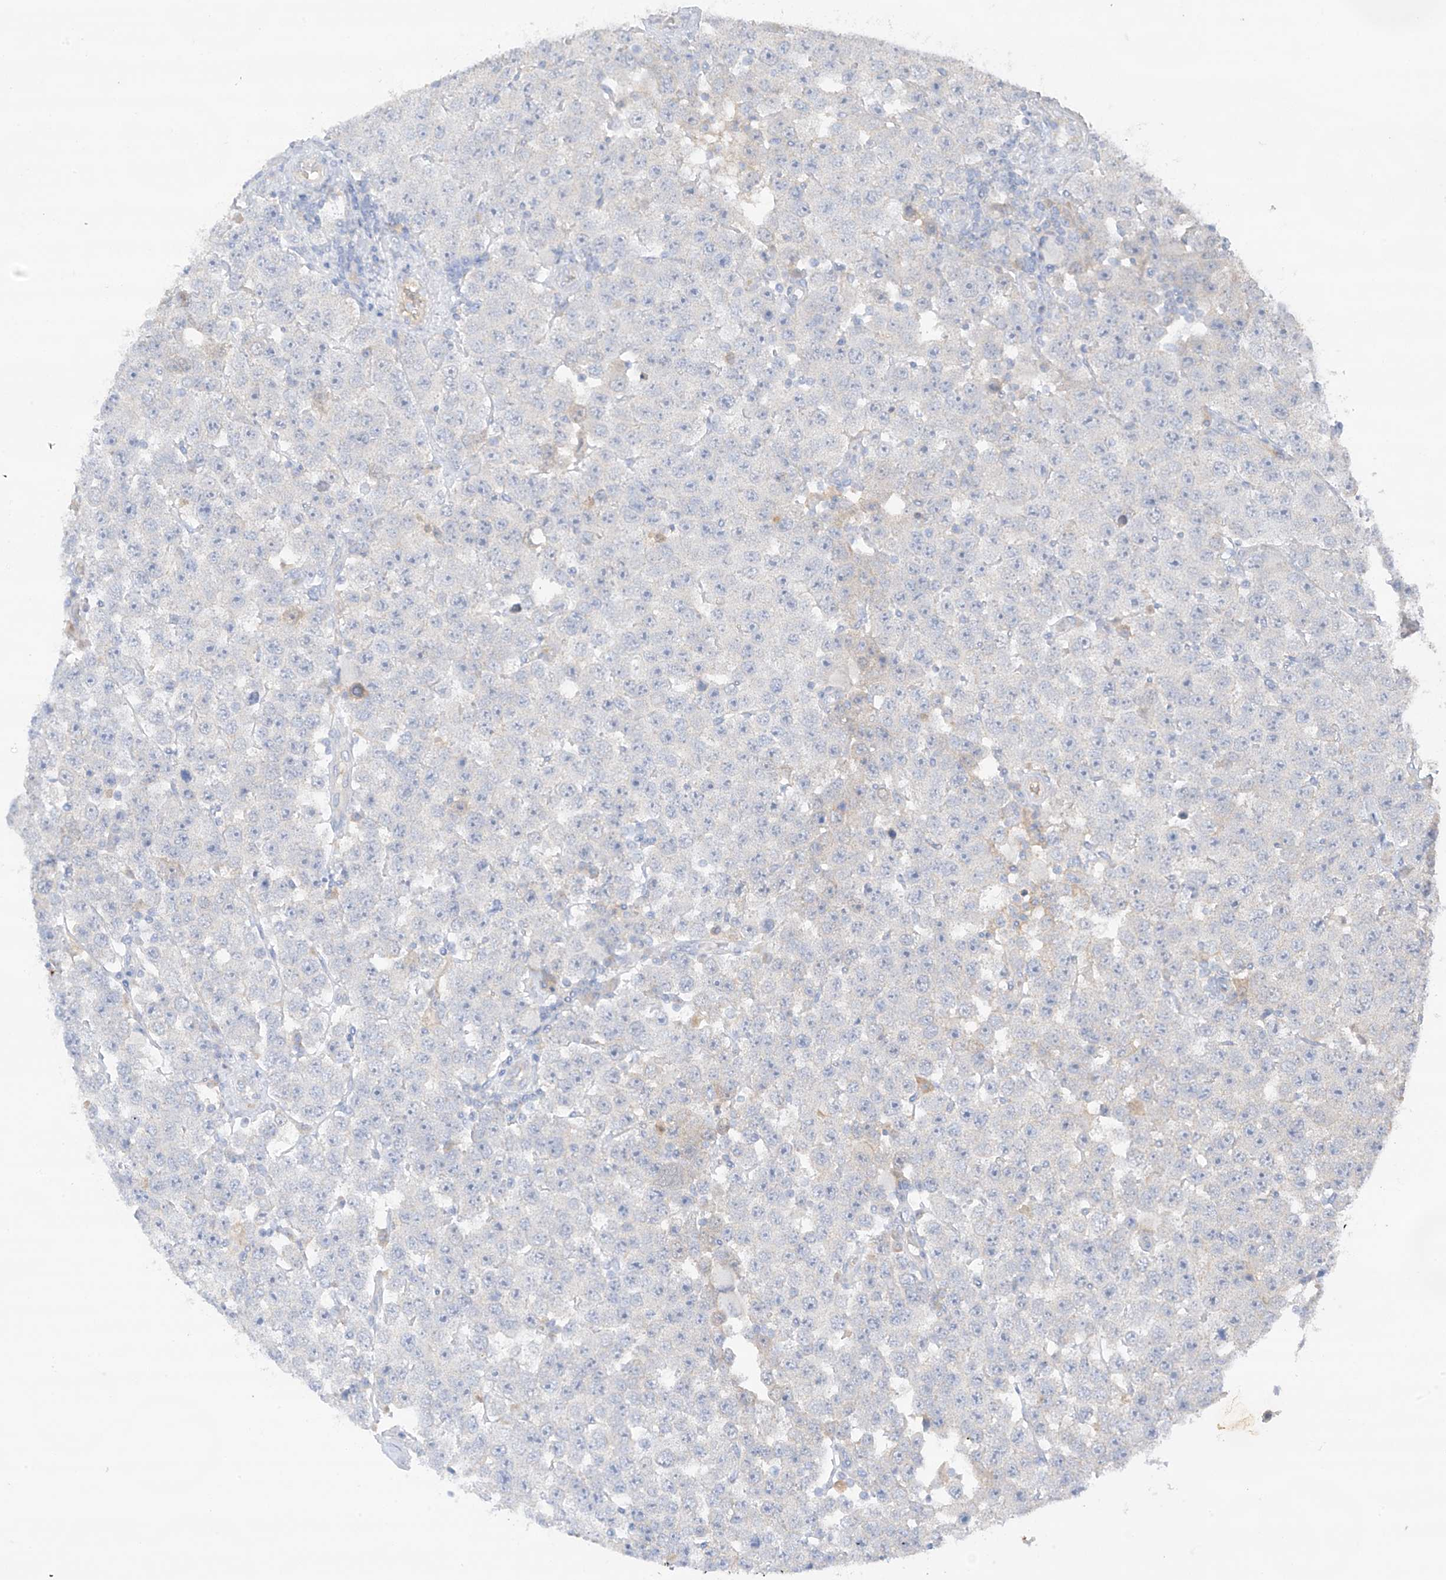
{"staining": {"intensity": "negative", "quantity": "none", "location": "none"}, "tissue": "testis cancer", "cell_type": "Tumor cells", "image_type": "cancer", "snomed": [{"axis": "morphology", "description": "Seminoma, NOS"}, {"axis": "topography", "description": "Testis"}], "caption": "Immunohistochemistry image of neoplastic tissue: testis seminoma stained with DAB demonstrates no significant protein expression in tumor cells.", "gene": "CAPN13", "patient": {"sex": "male", "age": 28}}